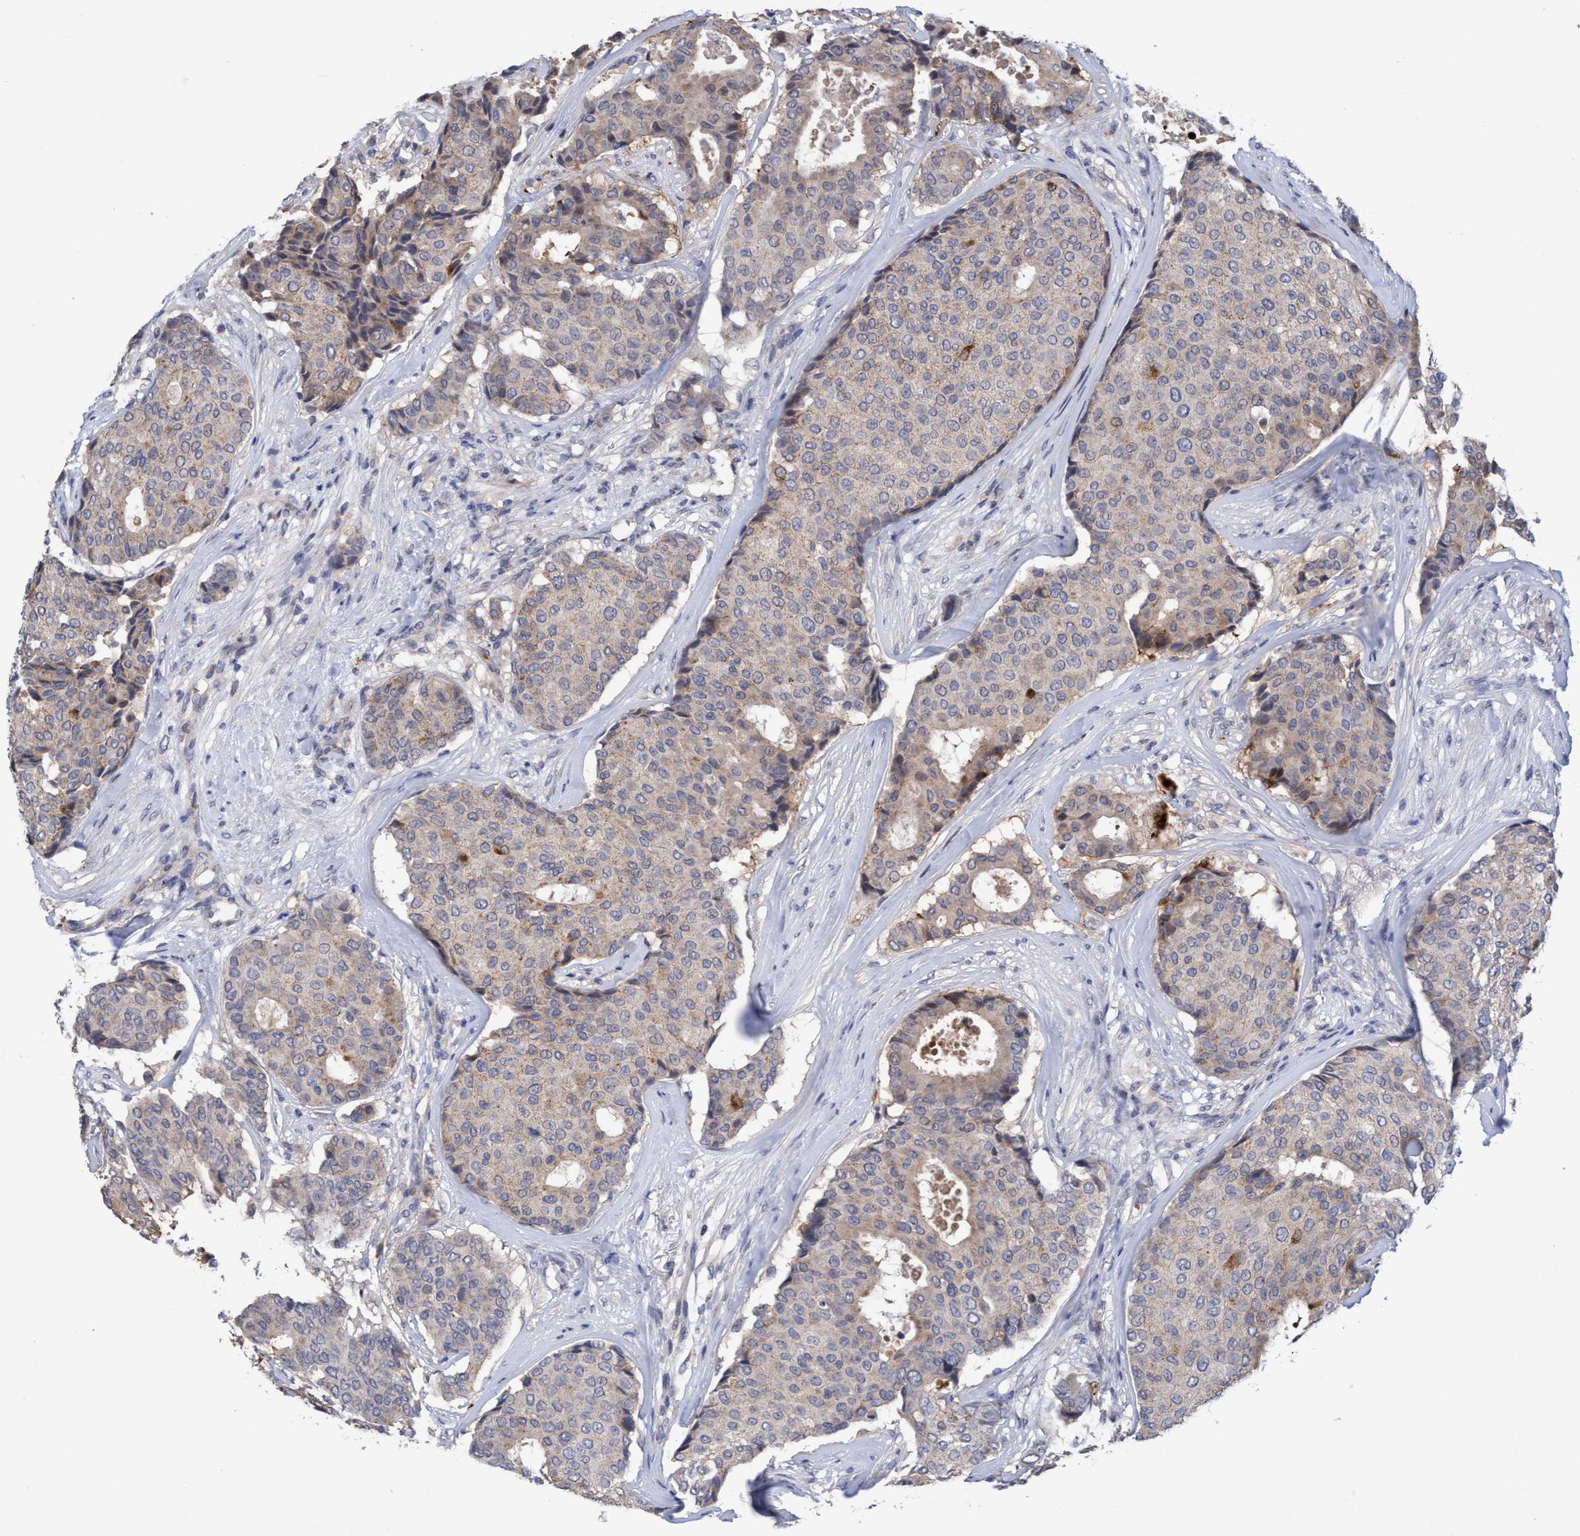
{"staining": {"intensity": "weak", "quantity": "<25%", "location": "cytoplasmic/membranous"}, "tissue": "breast cancer", "cell_type": "Tumor cells", "image_type": "cancer", "snomed": [{"axis": "morphology", "description": "Duct carcinoma"}, {"axis": "topography", "description": "Breast"}], "caption": "A micrograph of human invasive ductal carcinoma (breast) is negative for staining in tumor cells.", "gene": "SEMA4D", "patient": {"sex": "female", "age": 75}}